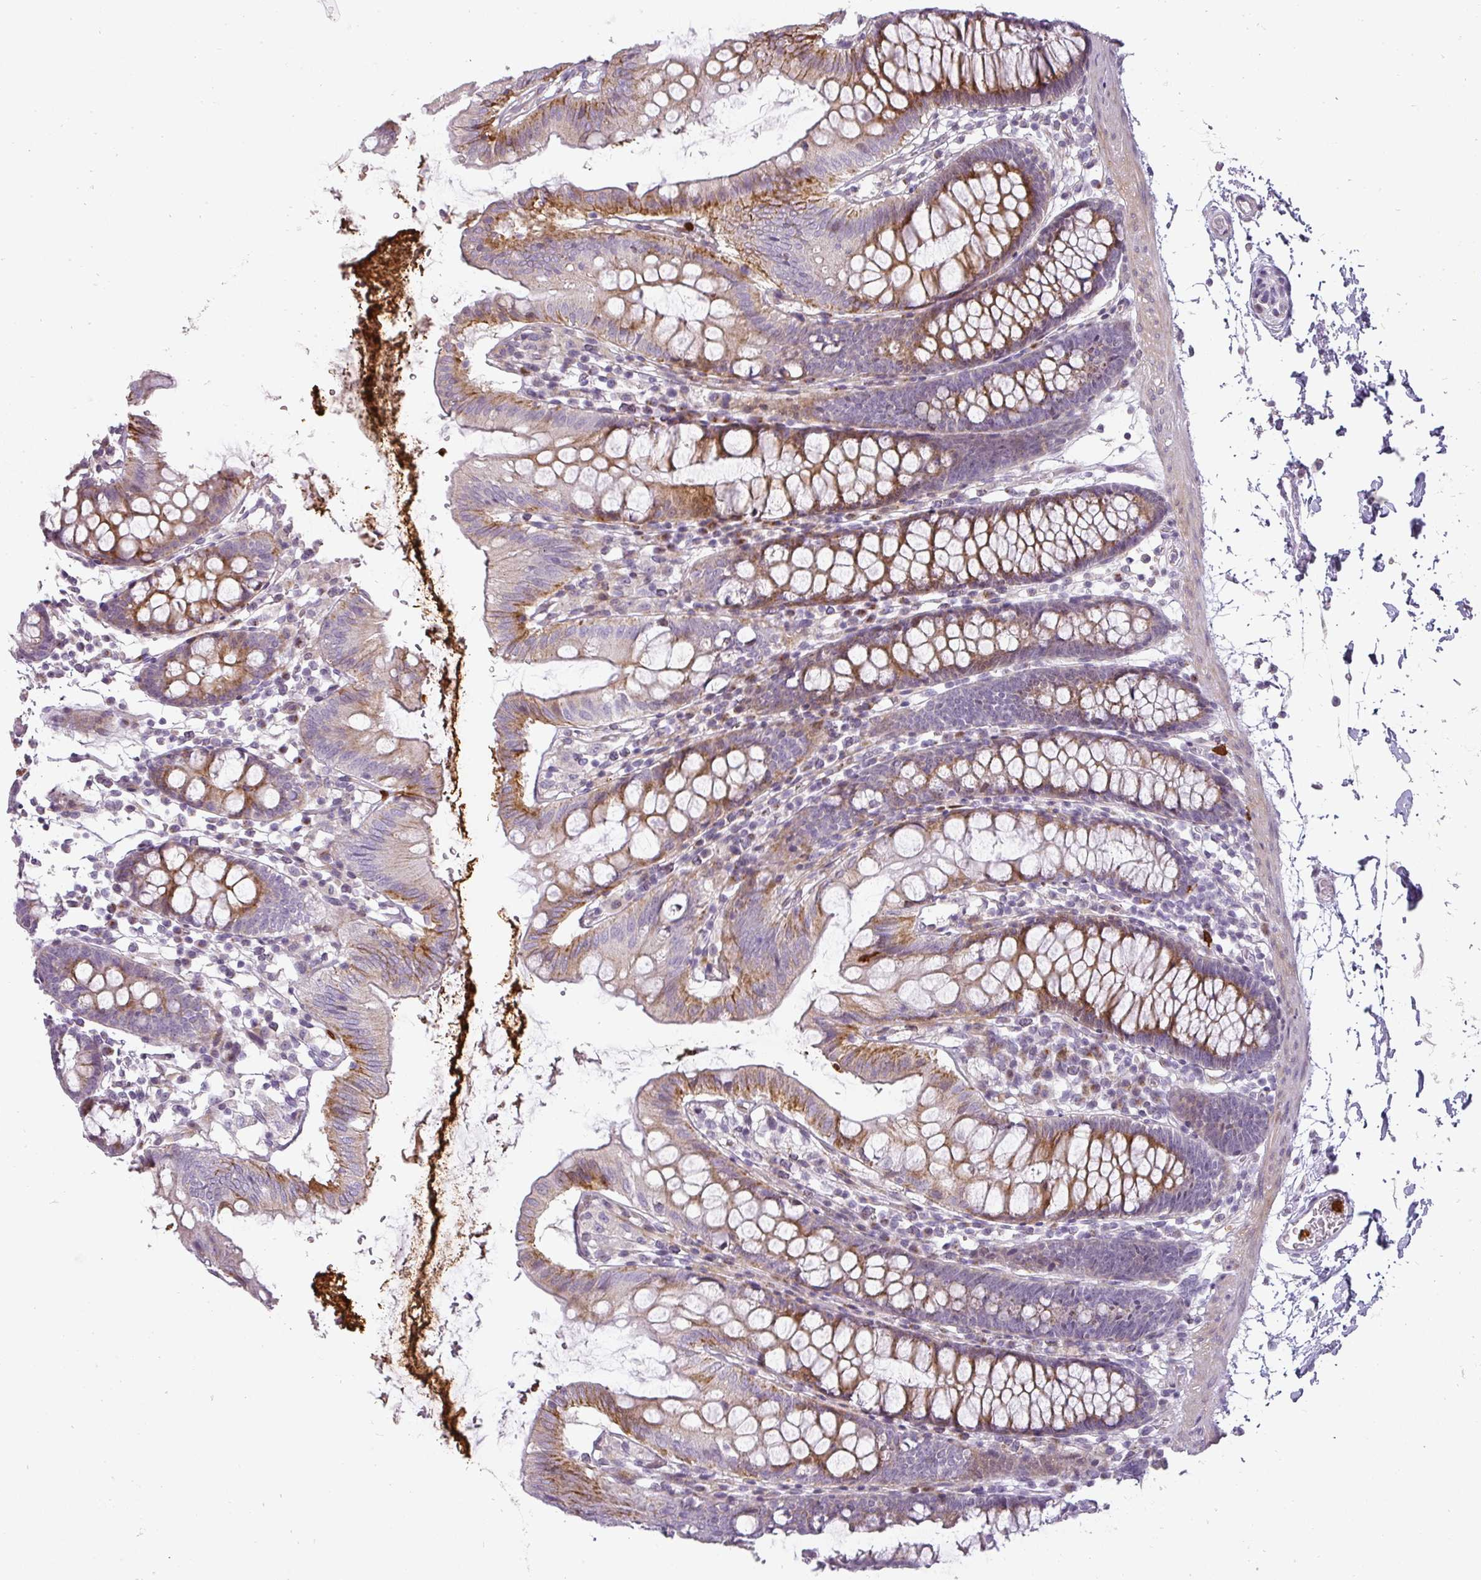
{"staining": {"intensity": "negative", "quantity": "none", "location": "none"}, "tissue": "colon", "cell_type": "Endothelial cells", "image_type": "normal", "snomed": [{"axis": "morphology", "description": "Normal tissue, NOS"}, {"axis": "topography", "description": "Colon"}], "caption": "Immunohistochemistry (IHC) histopathology image of benign colon stained for a protein (brown), which exhibits no positivity in endothelial cells.", "gene": "BIK", "patient": {"sex": "male", "age": 75}}